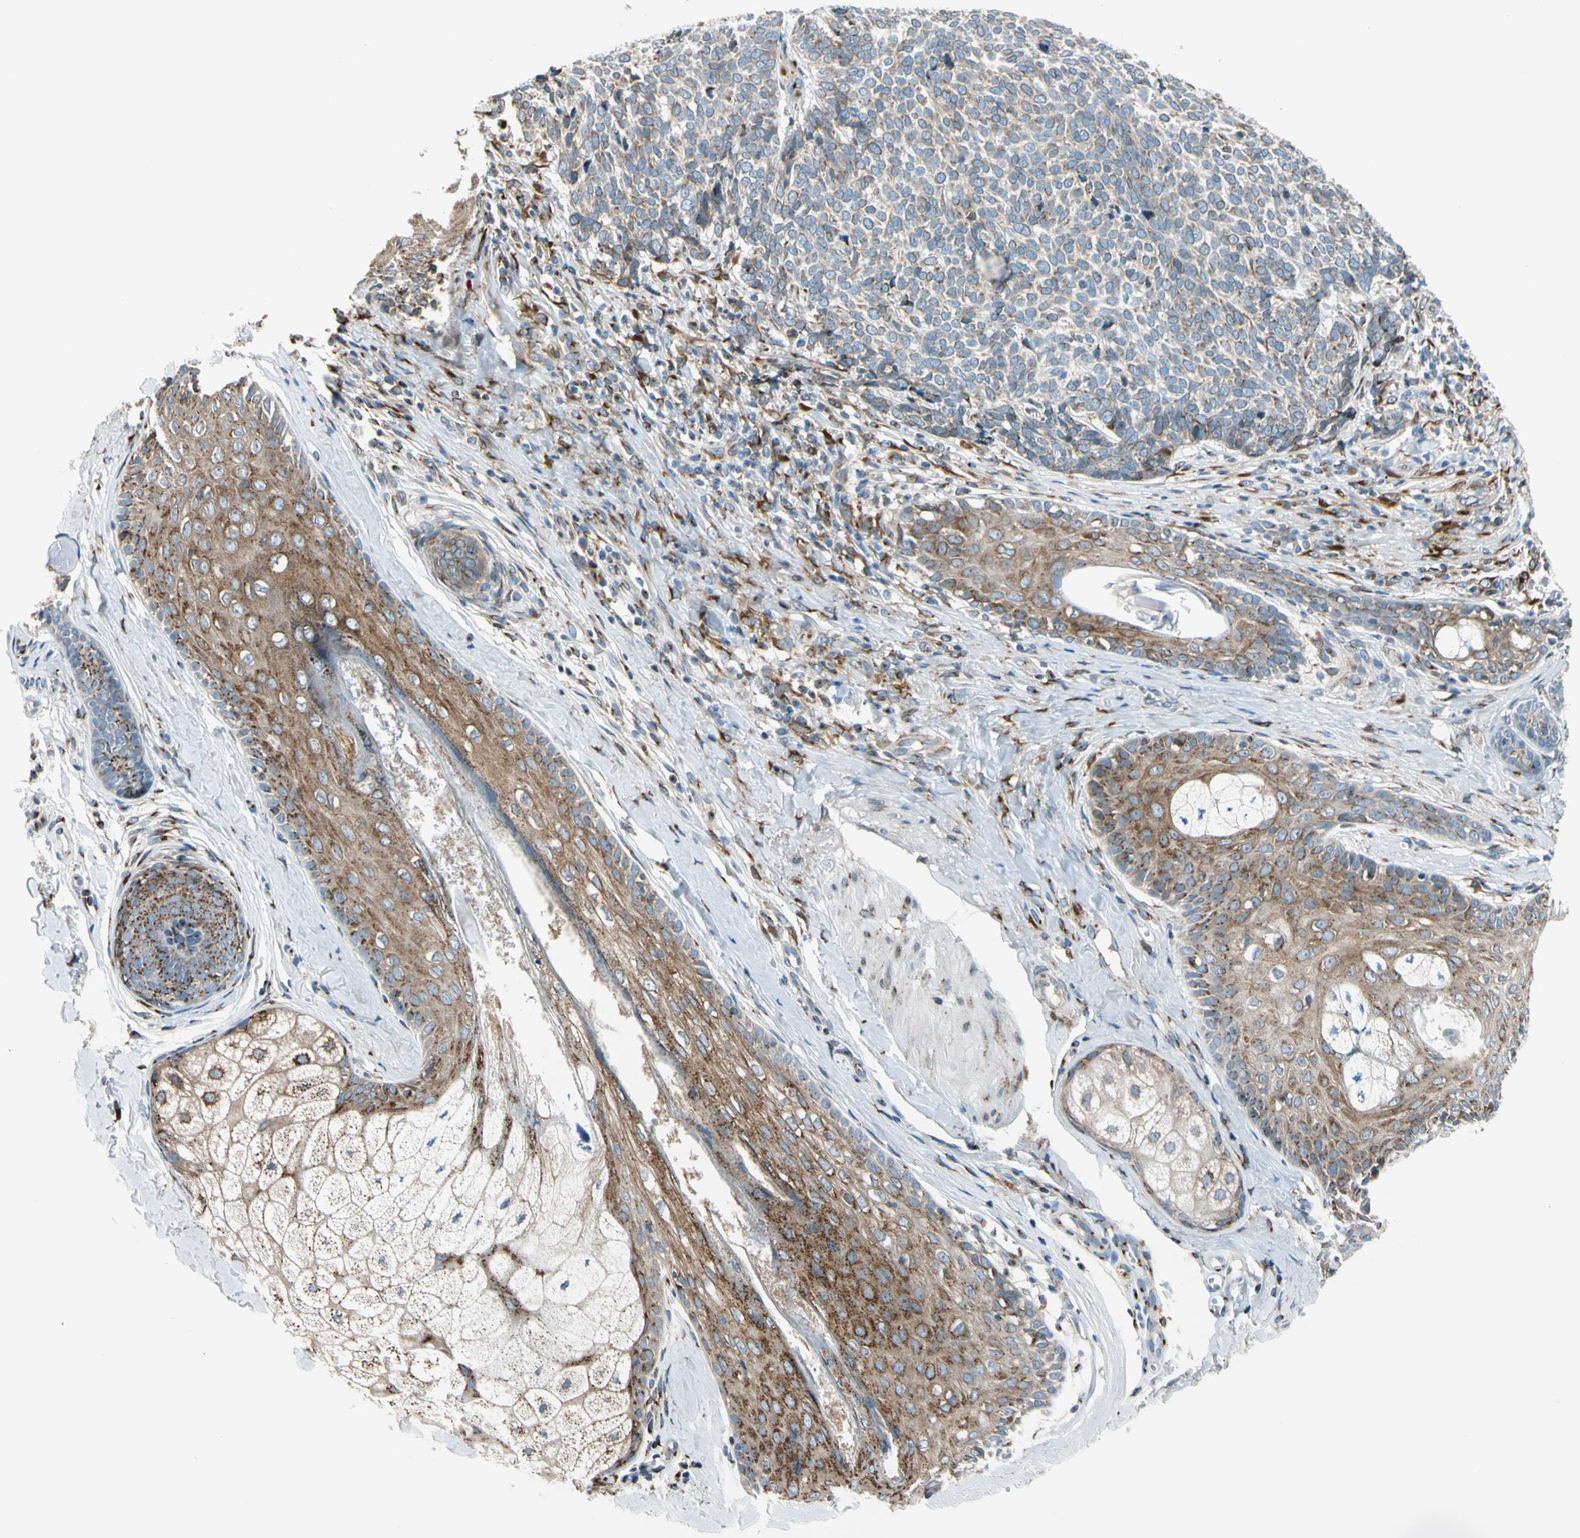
{"staining": {"intensity": "weak", "quantity": "25%-75%", "location": "cytoplasmic/membranous"}, "tissue": "skin cancer", "cell_type": "Tumor cells", "image_type": "cancer", "snomed": [{"axis": "morphology", "description": "Basal cell carcinoma"}, {"axis": "topography", "description": "Skin"}], "caption": "High-magnification brightfield microscopy of basal cell carcinoma (skin) stained with DAB (brown) and counterstained with hematoxylin (blue). tumor cells exhibit weak cytoplasmic/membranous staining is present in approximately25%-75% of cells. (Brightfield microscopy of DAB IHC at high magnification).", "gene": "NUCB1", "patient": {"sex": "male", "age": 84}}